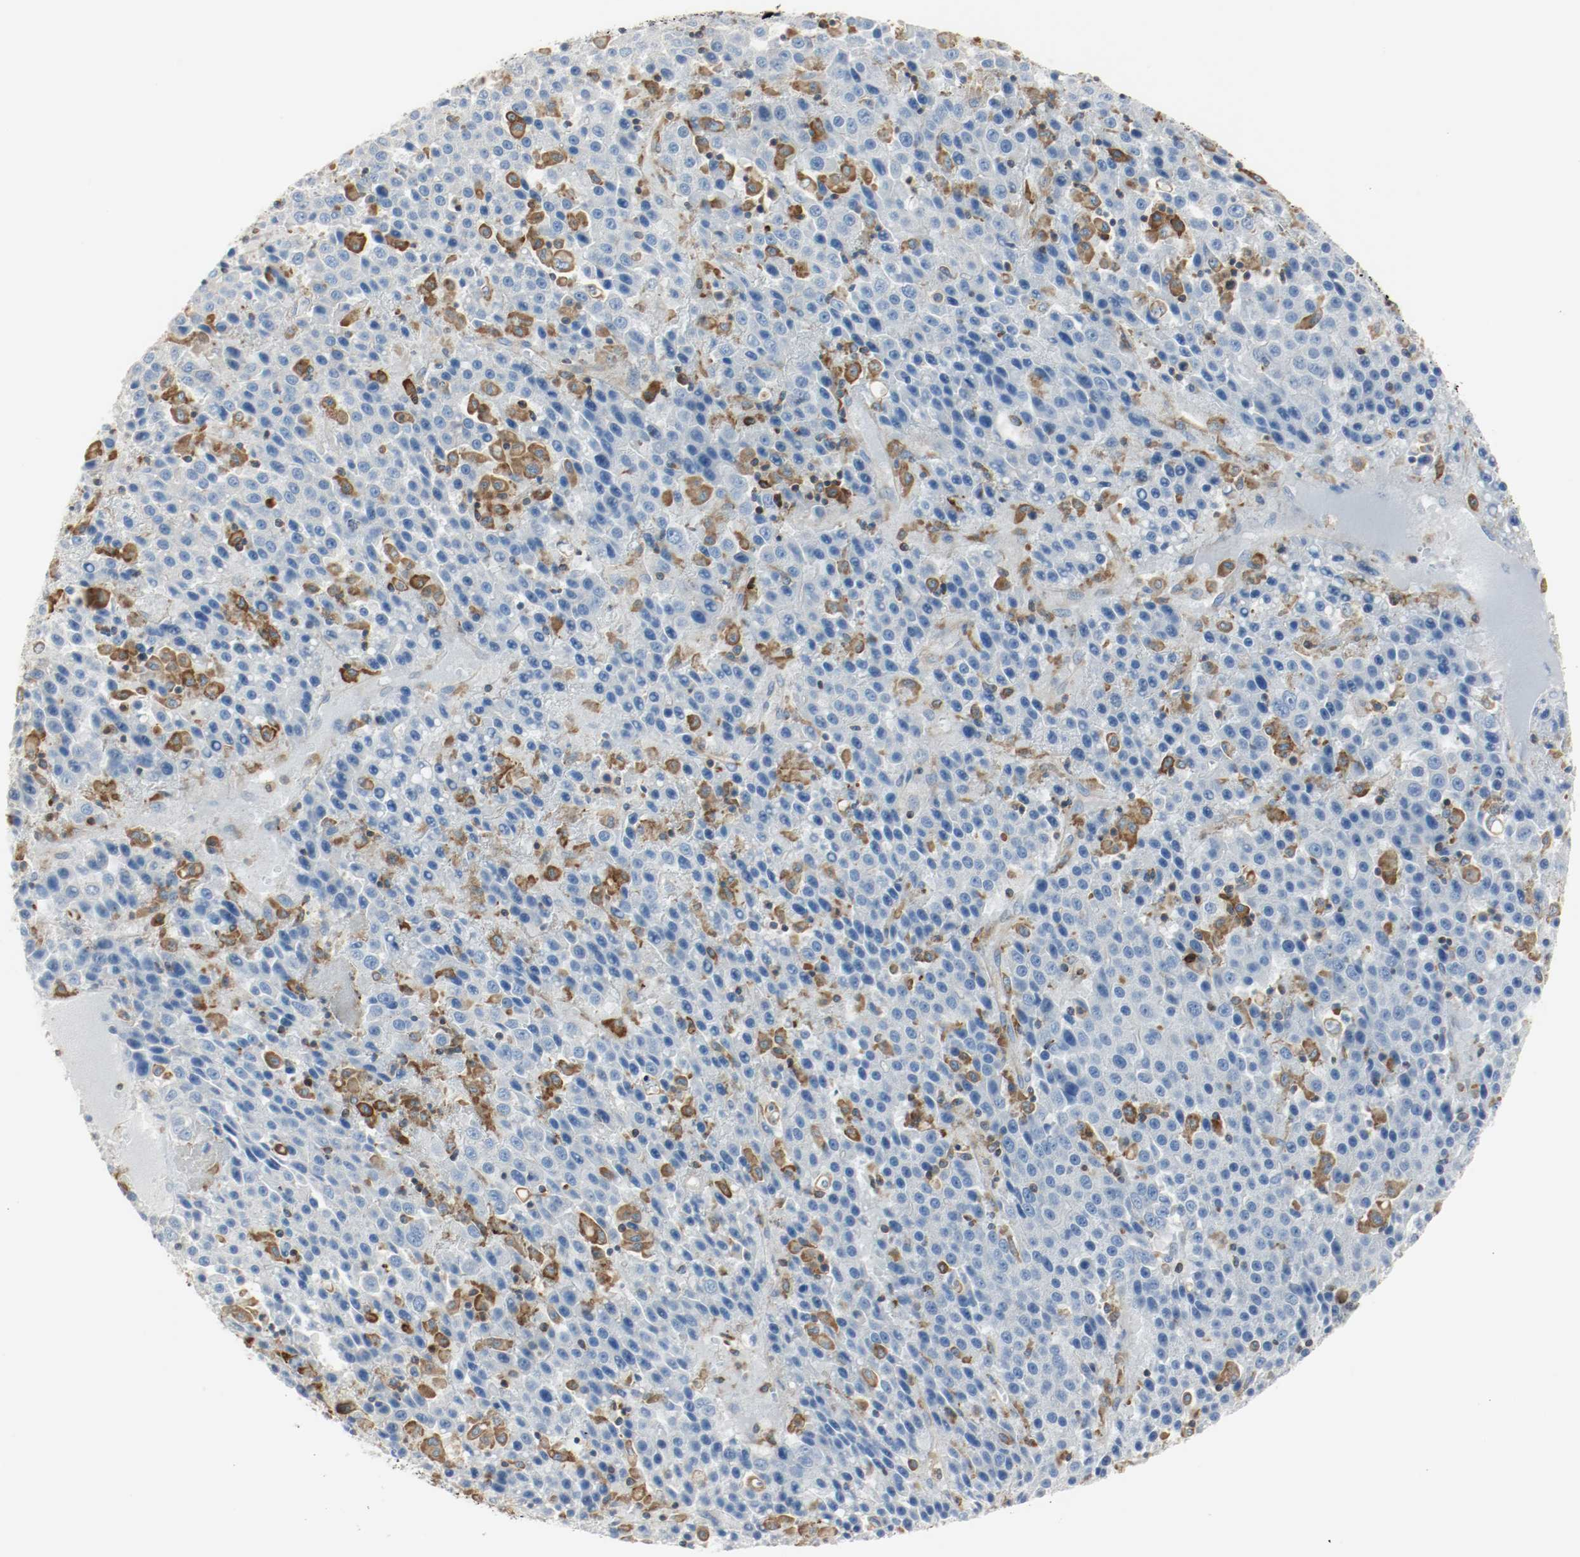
{"staining": {"intensity": "negative", "quantity": "none", "location": "none"}, "tissue": "liver cancer", "cell_type": "Tumor cells", "image_type": "cancer", "snomed": [{"axis": "morphology", "description": "Carcinoma, Hepatocellular, NOS"}, {"axis": "topography", "description": "Liver"}], "caption": "An IHC histopathology image of hepatocellular carcinoma (liver) is shown. There is no staining in tumor cells of hepatocellular carcinoma (liver).", "gene": "ARPC1B", "patient": {"sex": "female", "age": 53}}